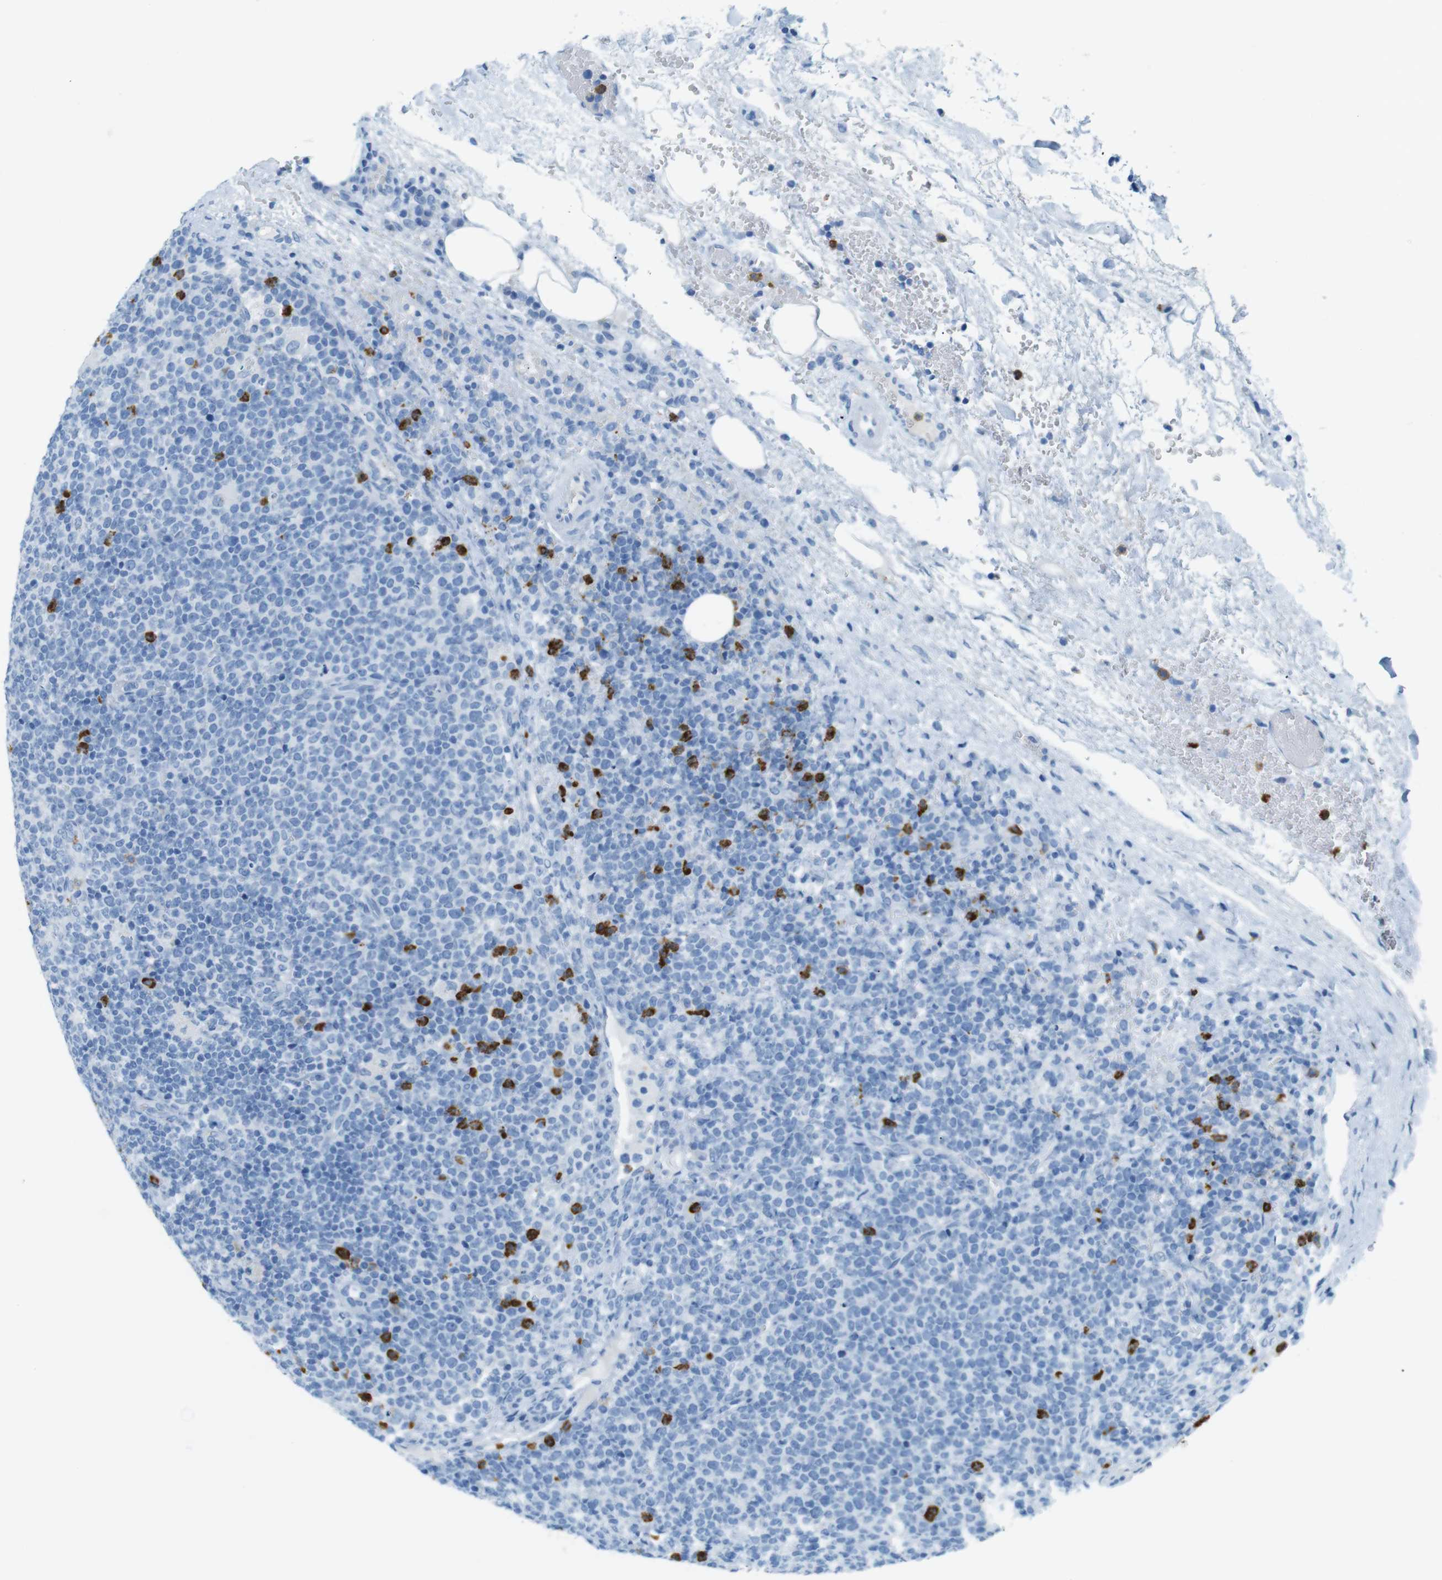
{"staining": {"intensity": "negative", "quantity": "none", "location": "none"}, "tissue": "lymphoma", "cell_type": "Tumor cells", "image_type": "cancer", "snomed": [{"axis": "morphology", "description": "Malignant lymphoma, non-Hodgkin's type, High grade"}, {"axis": "topography", "description": "Lymph node"}], "caption": "IHC of human high-grade malignant lymphoma, non-Hodgkin's type displays no staining in tumor cells.", "gene": "MCEMP1", "patient": {"sex": "male", "age": 61}}